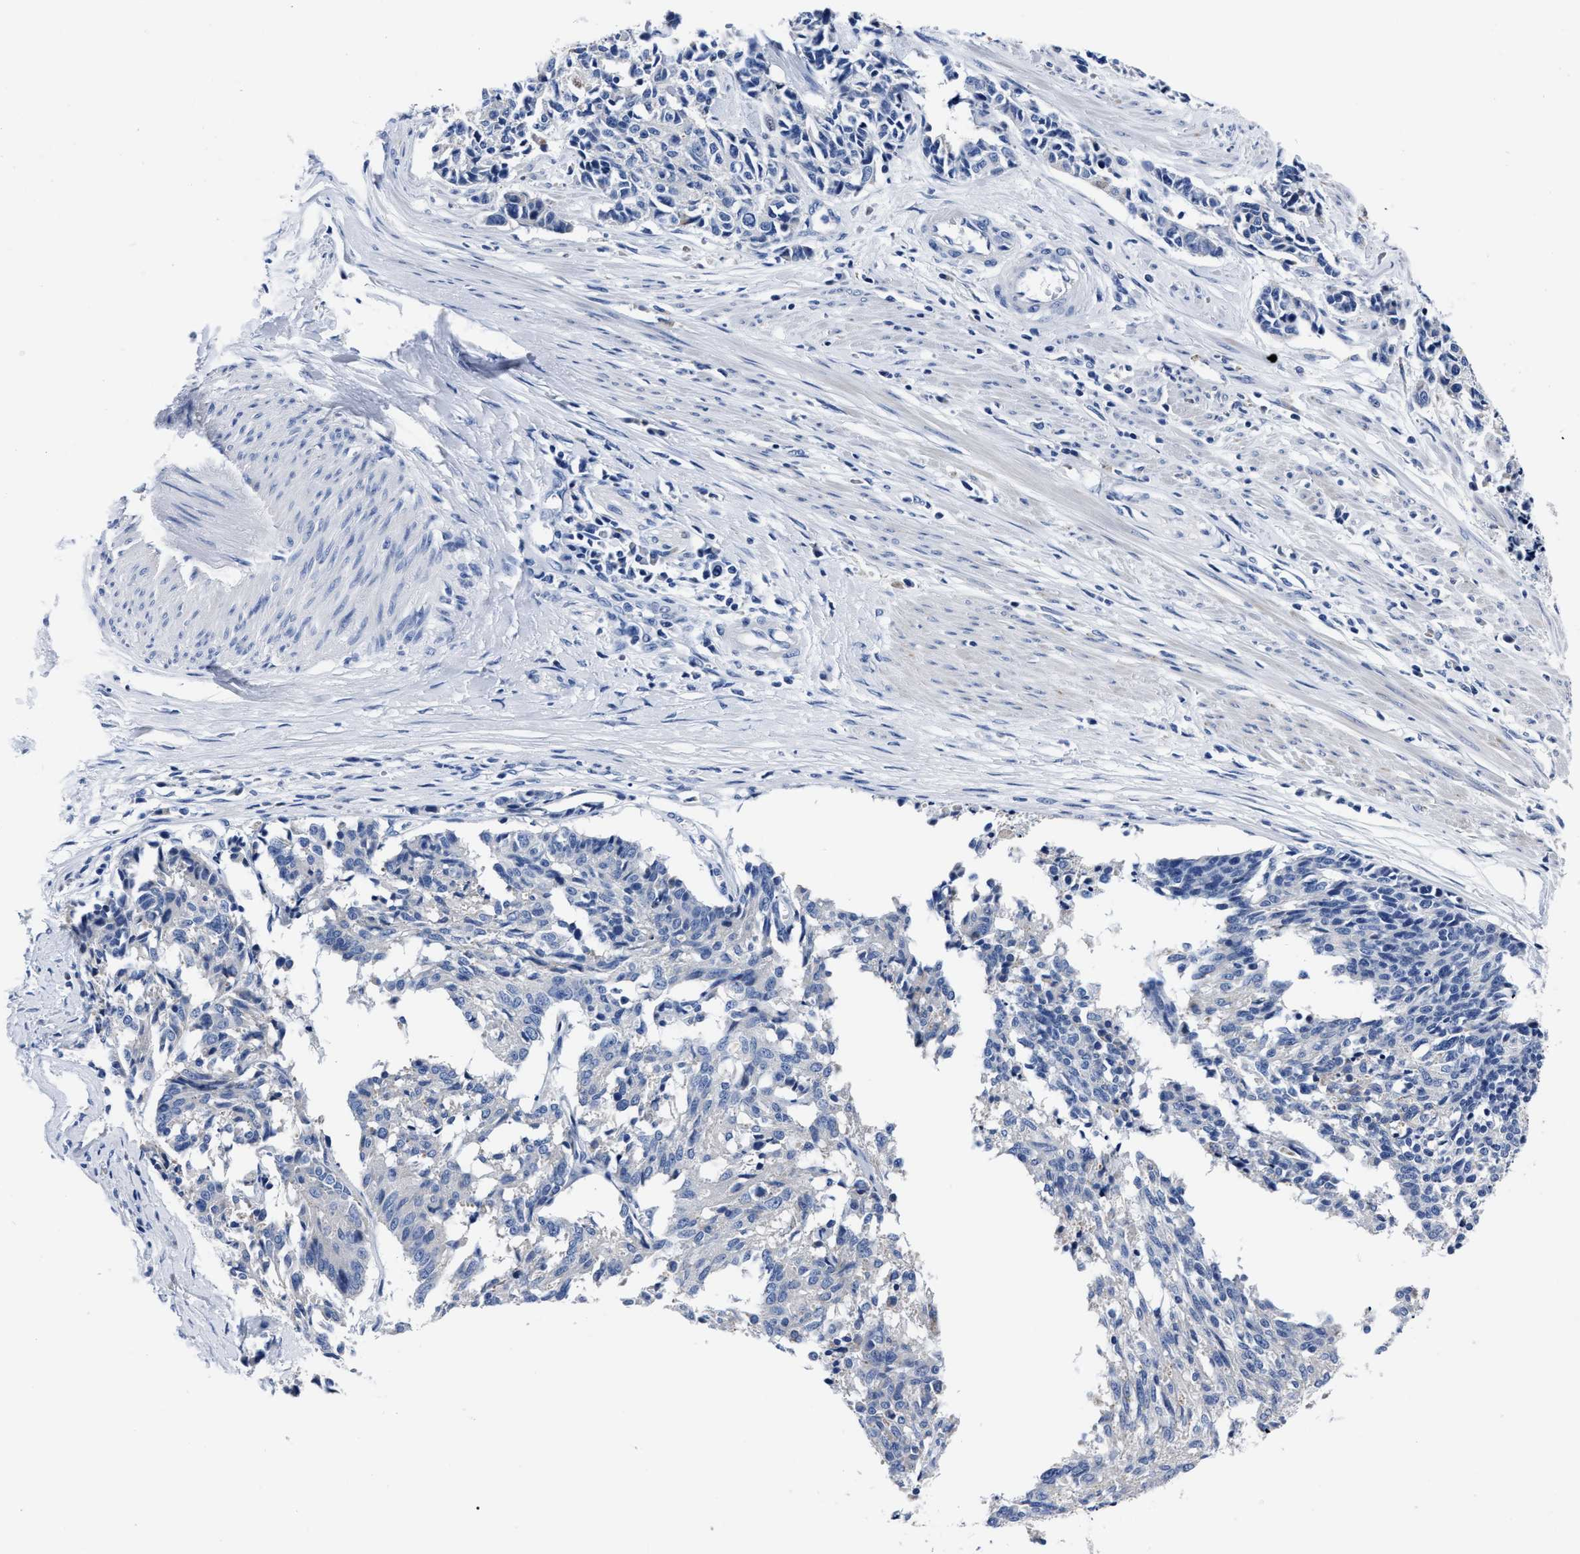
{"staining": {"intensity": "negative", "quantity": "none", "location": "none"}, "tissue": "cervical cancer", "cell_type": "Tumor cells", "image_type": "cancer", "snomed": [{"axis": "morphology", "description": "Squamous cell carcinoma, NOS"}, {"axis": "topography", "description": "Cervix"}], "caption": "IHC histopathology image of human cervical cancer stained for a protein (brown), which shows no positivity in tumor cells.", "gene": "MOV10L1", "patient": {"sex": "female", "age": 35}}